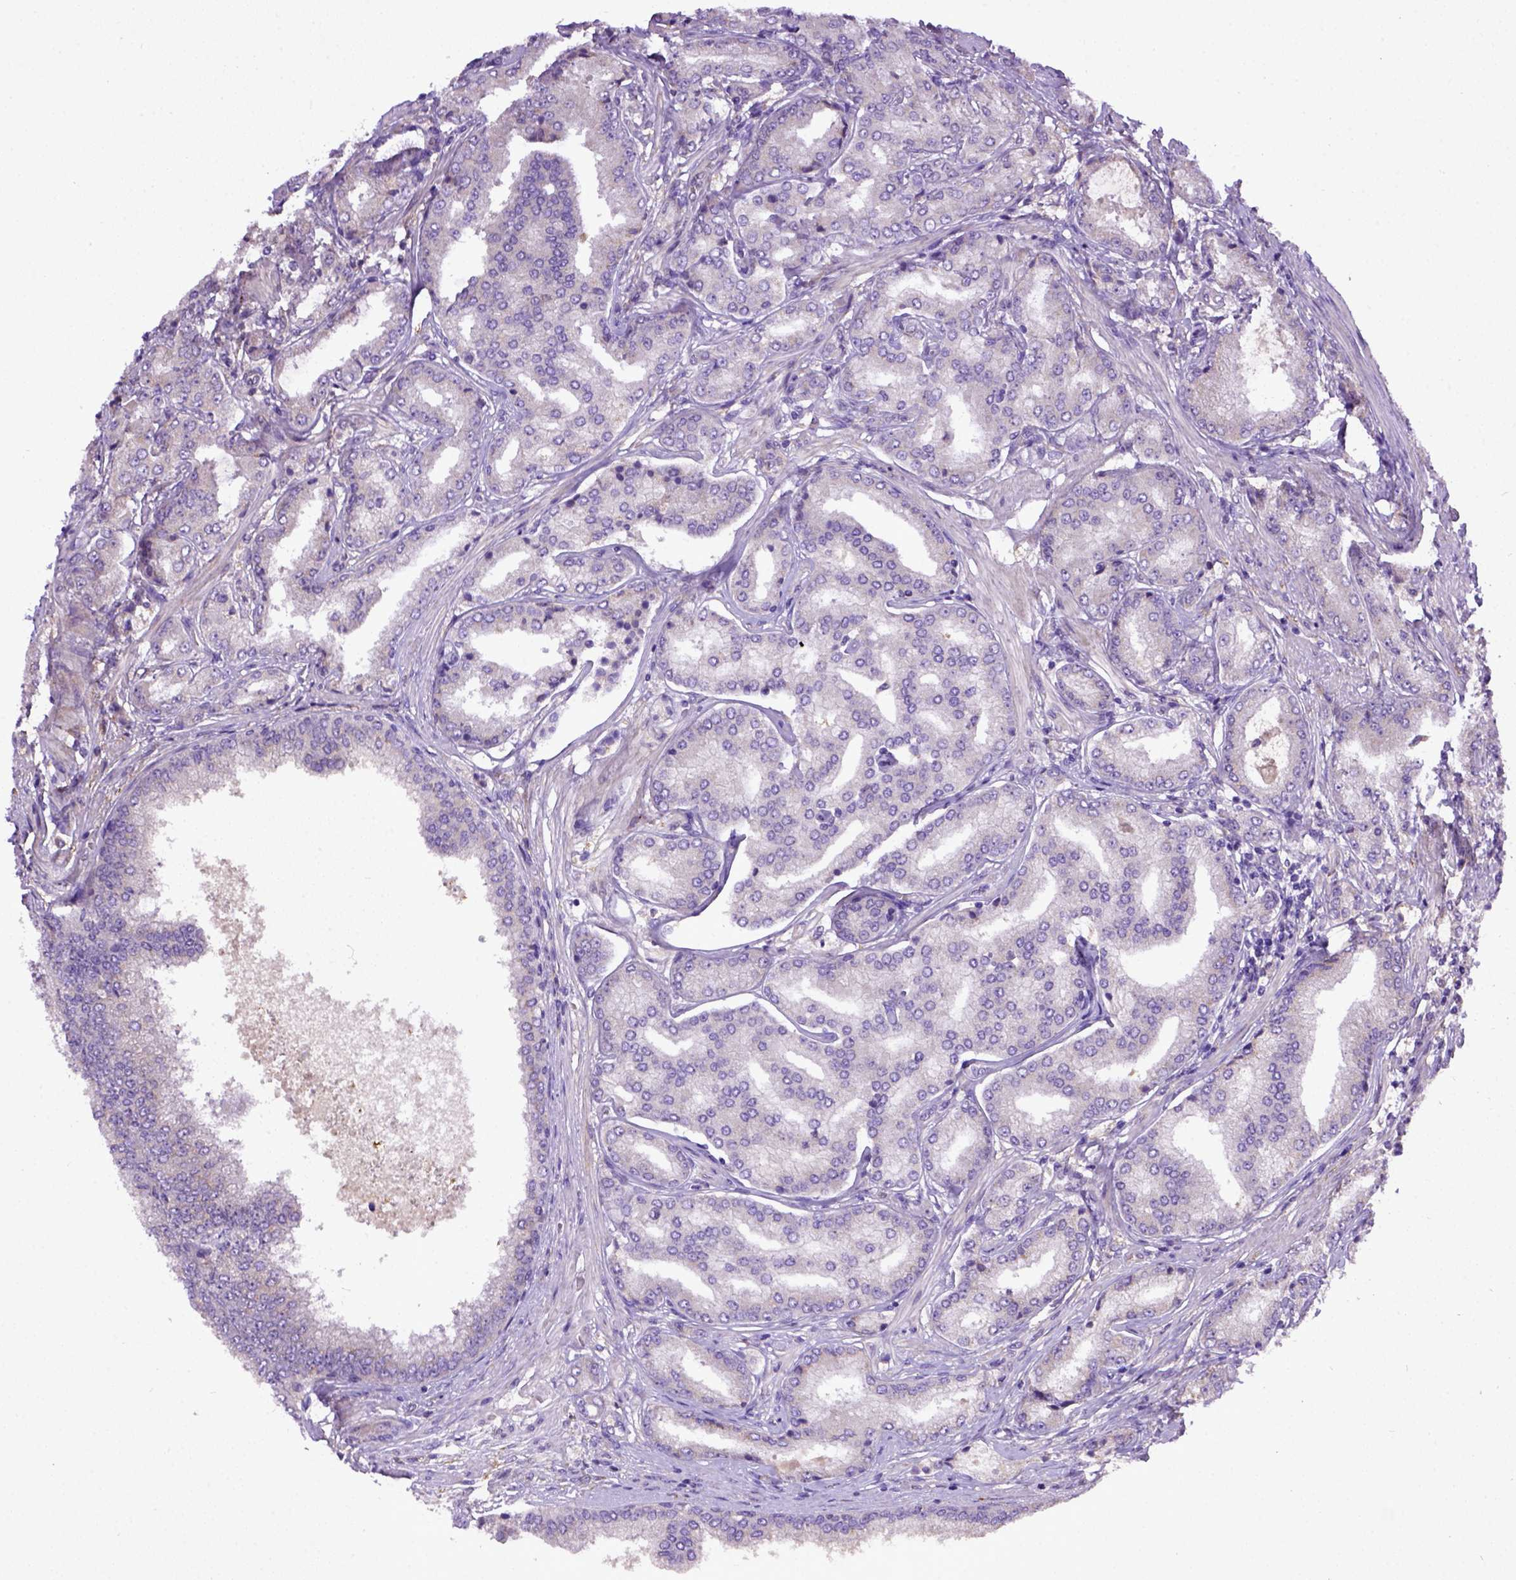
{"staining": {"intensity": "negative", "quantity": "none", "location": "none"}, "tissue": "prostate cancer", "cell_type": "Tumor cells", "image_type": "cancer", "snomed": [{"axis": "morphology", "description": "Adenocarcinoma, NOS"}, {"axis": "topography", "description": "Prostate"}], "caption": "Micrograph shows no protein positivity in tumor cells of adenocarcinoma (prostate) tissue. The staining was performed using DAB to visualize the protein expression in brown, while the nuclei were stained in blue with hematoxylin (Magnification: 20x).", "gene": "DEPDC1B", "patient": {"sex": "male", "age": 63}}